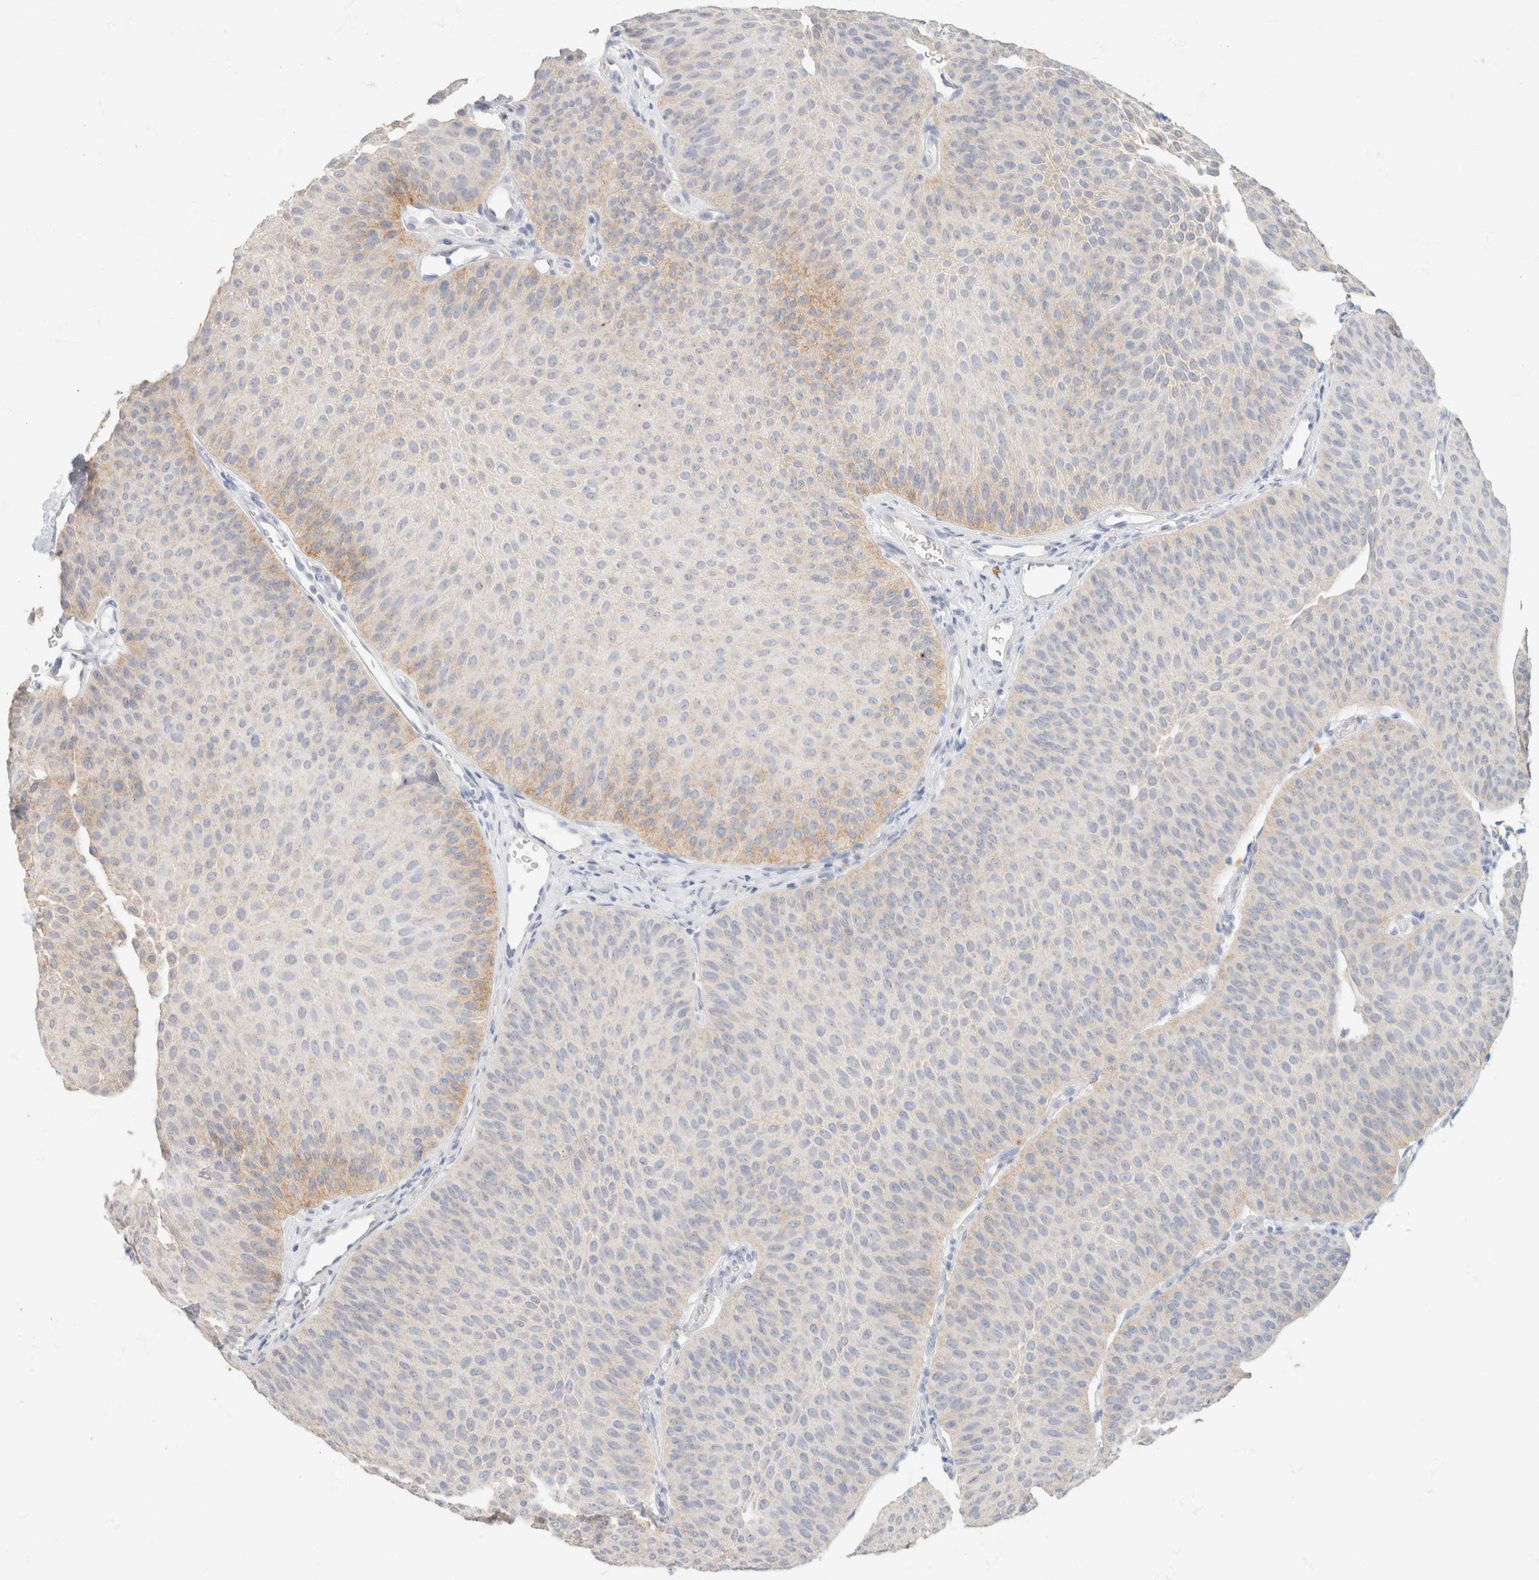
{"staining": {"intensity": "weak", "quantity": "<25%", "location": "cytoplasmic/membranous"}, "tissue": "urothelial cancer", "cell_type": "Tumor cells", "image_type": "cancer", "snomed": [{"axis": "morphology", "description": "Urothelial carcinoma, Low grade"}, {"axis": "topography", "description": "Urinary bladder"}], "caption": "High magnification brightfield microscopy of urothelial cancer stained with DAB (brown) and counterstained with hematoxylin (blue): tumor cells show no significant expression.", "gene": "CA12", "patient": {"sex": "female", "age": 60}}